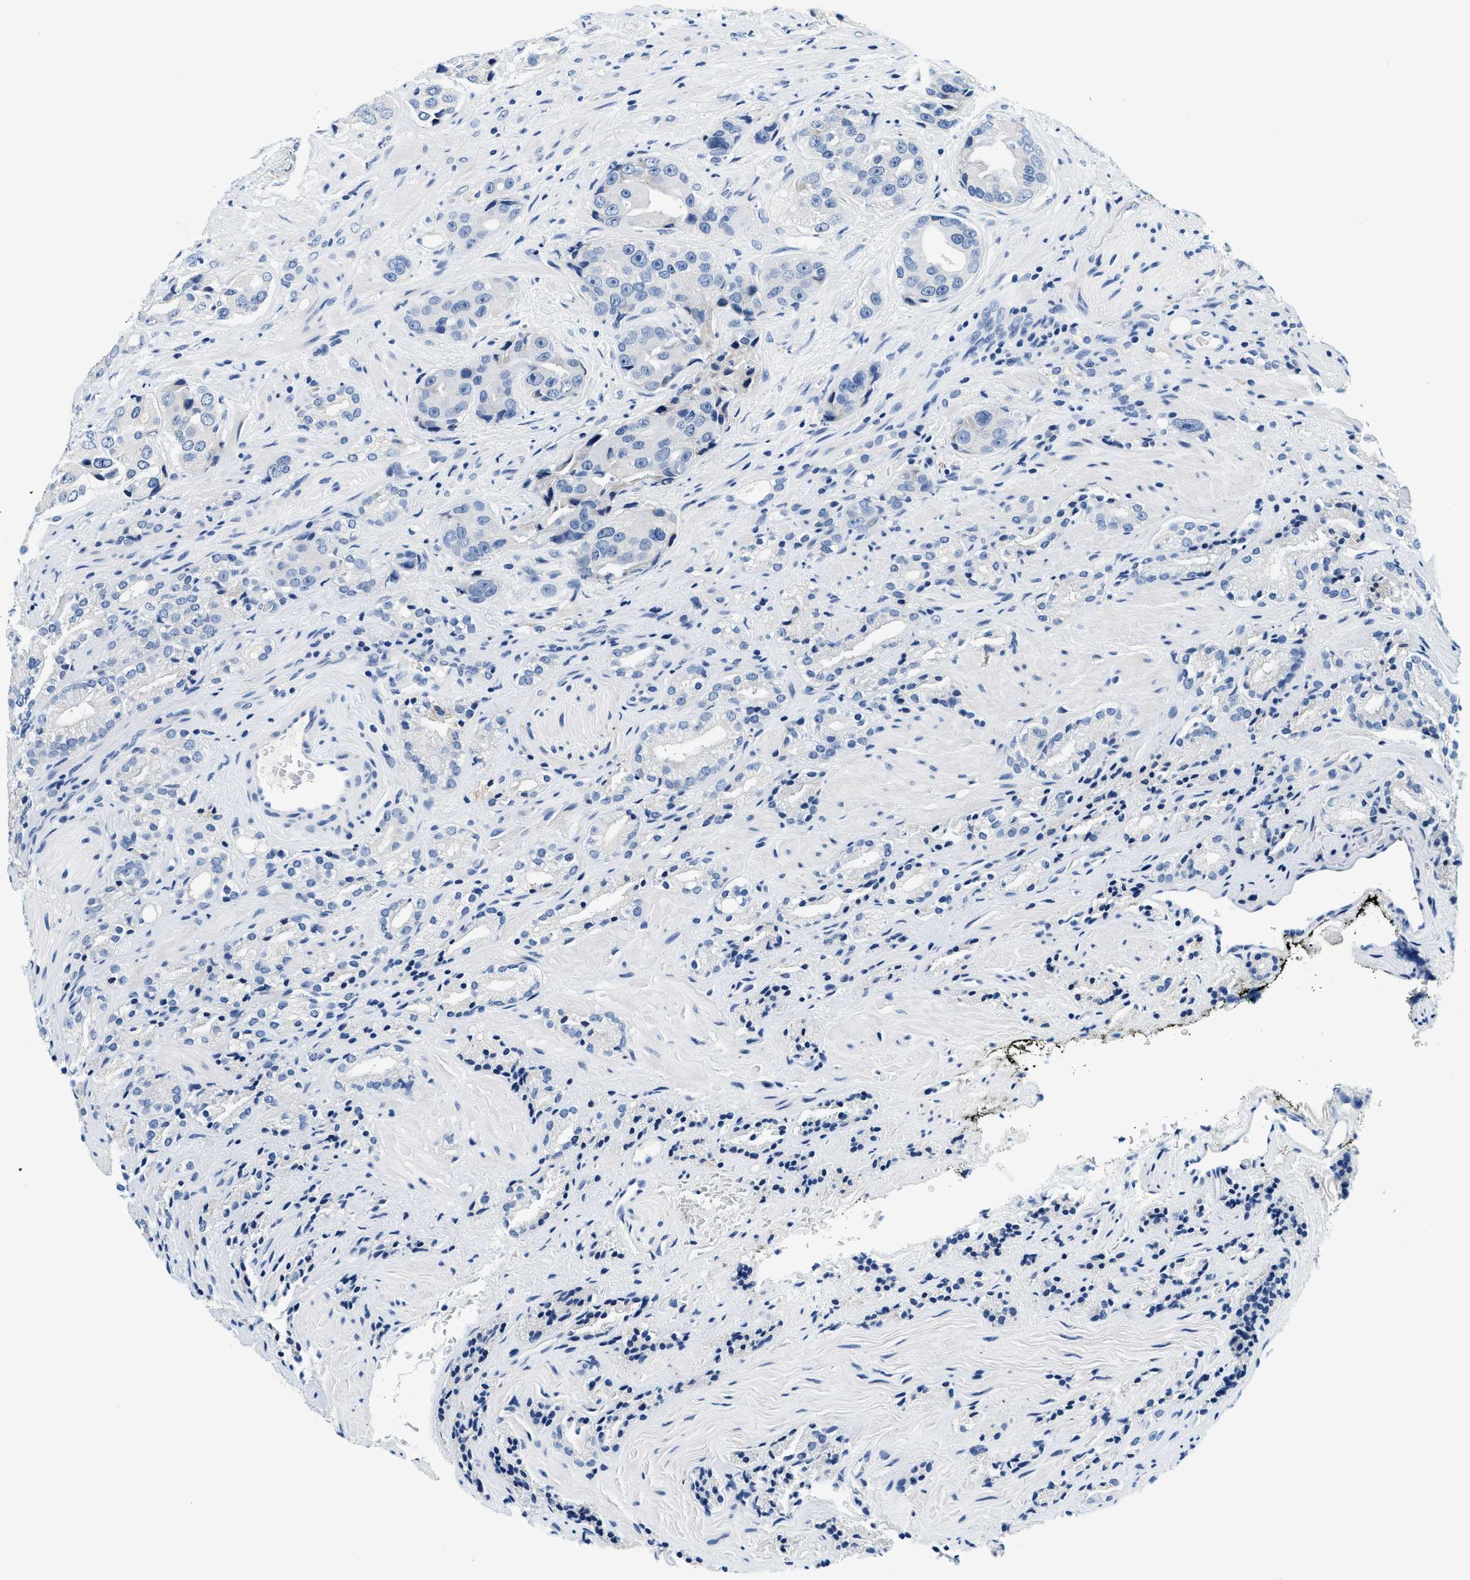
{"staining": {"intensity": "negative", "quantity": "none", "location": "none"}, "tissue": "prostate cancer", "cell_type": "Tumor cells", "image_type": "cancer", "snomed": [{"axis": "morphology", "description": "Adenocarcinoma, High grade"}, {"axis": "topography", "description": "Prostate"}], "caption": "Tumor cells show no significant positivity in prostate high-grade adenocarcinoma.", "gene": "GSTM3", "patient": {"sex": "male", "age": 71}}